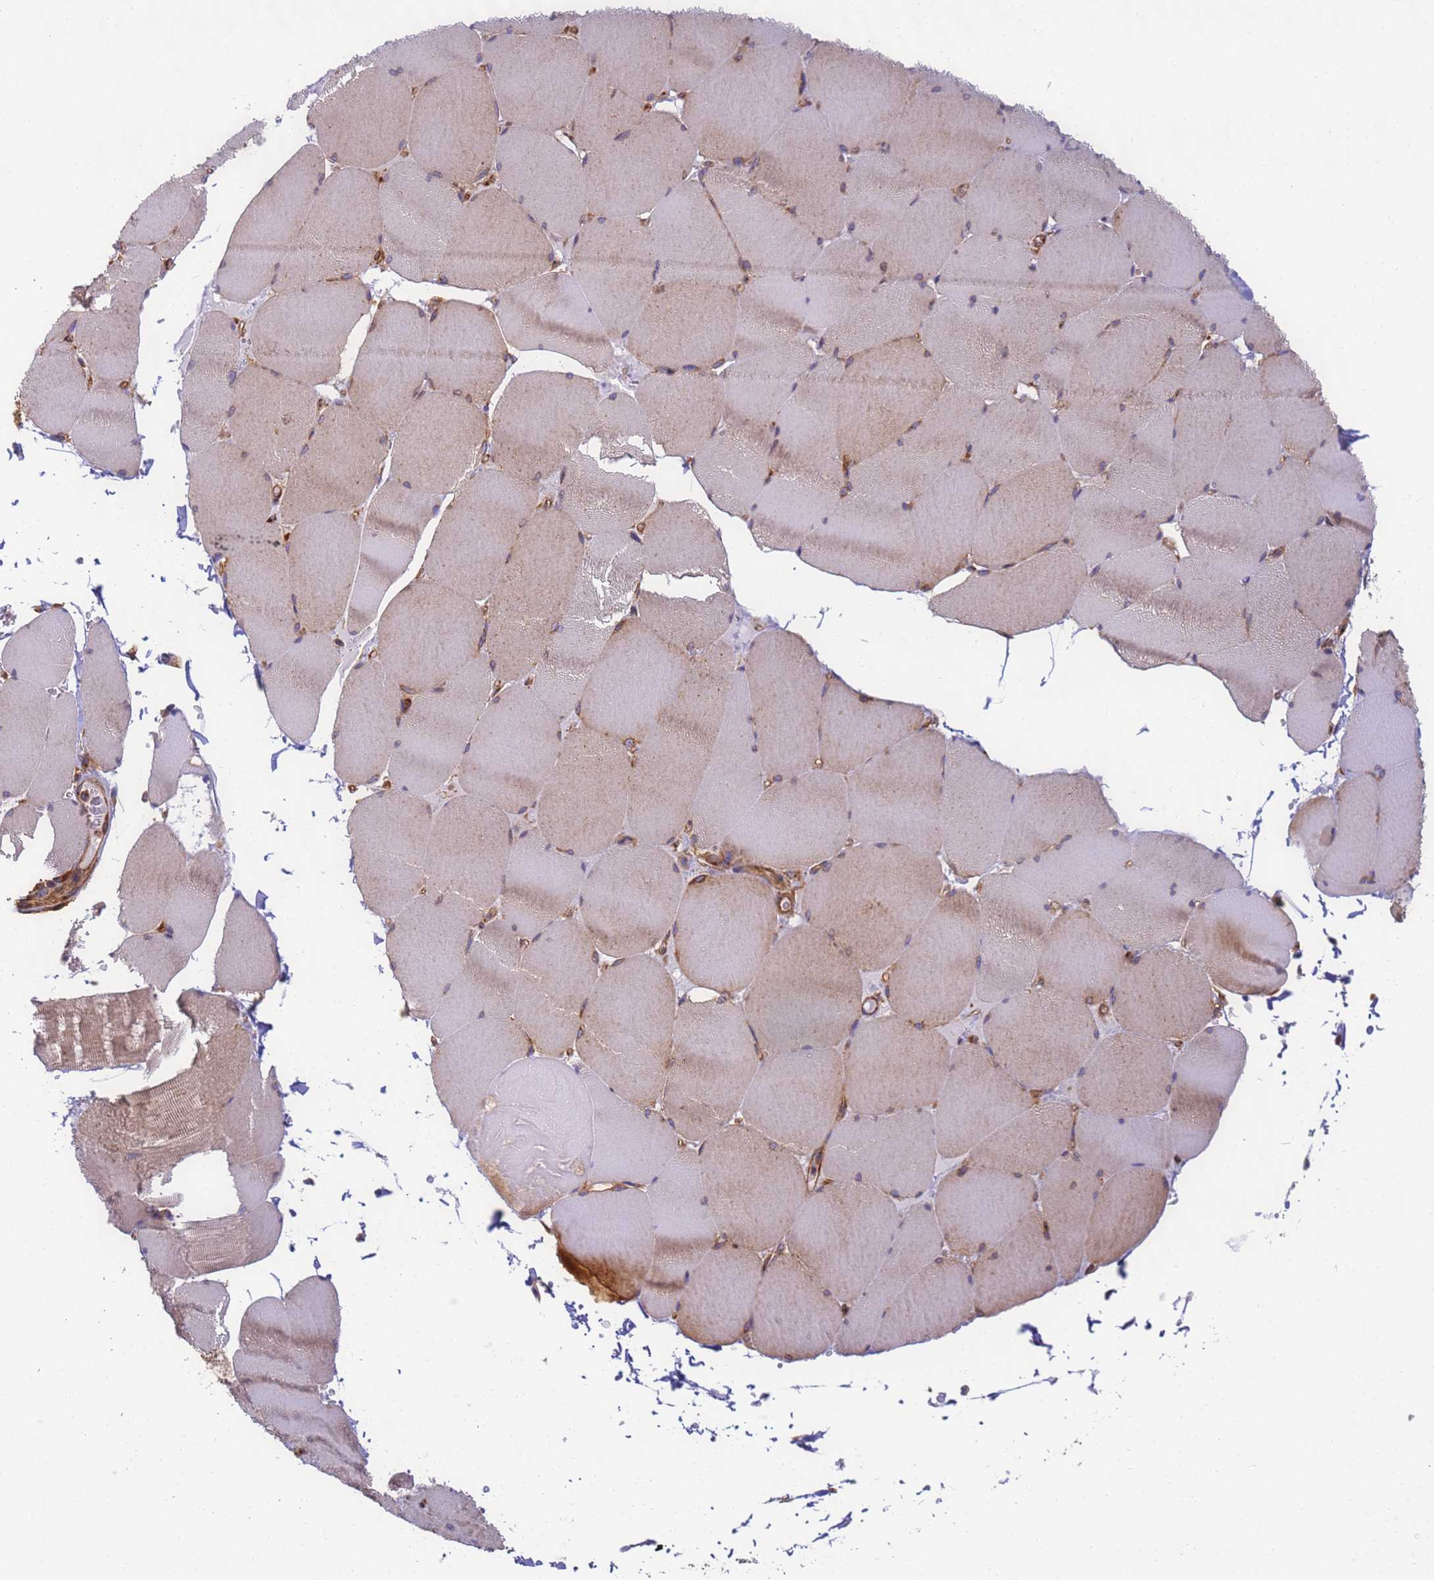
{"staining": {"intensity": "moderate", "quantity": "25%-75%", "location": "cytoplasmic/membranous"}, "tissue": "skeletal muscle", "cell_type": "Myocytes", "image_type": "normal", "snomed": [{"axis": "morphology", "description": "Normal tissue, NOS"}, {"axis": "topography", "description": "Skeletal muscle"}, {"axis": "topography", "description": "Head-Neck"}], "caption": "Protein expression analysis of unremarkable human skeletal muscle reveals moderate cytoplasmic/membranous expression in approximately 25%-75% of myocytes. (Brightfield microscopy of DAB IHC at high magnification).", "gene": "DYNC1I2", "patient": {"sex": "male", "age": 66}}